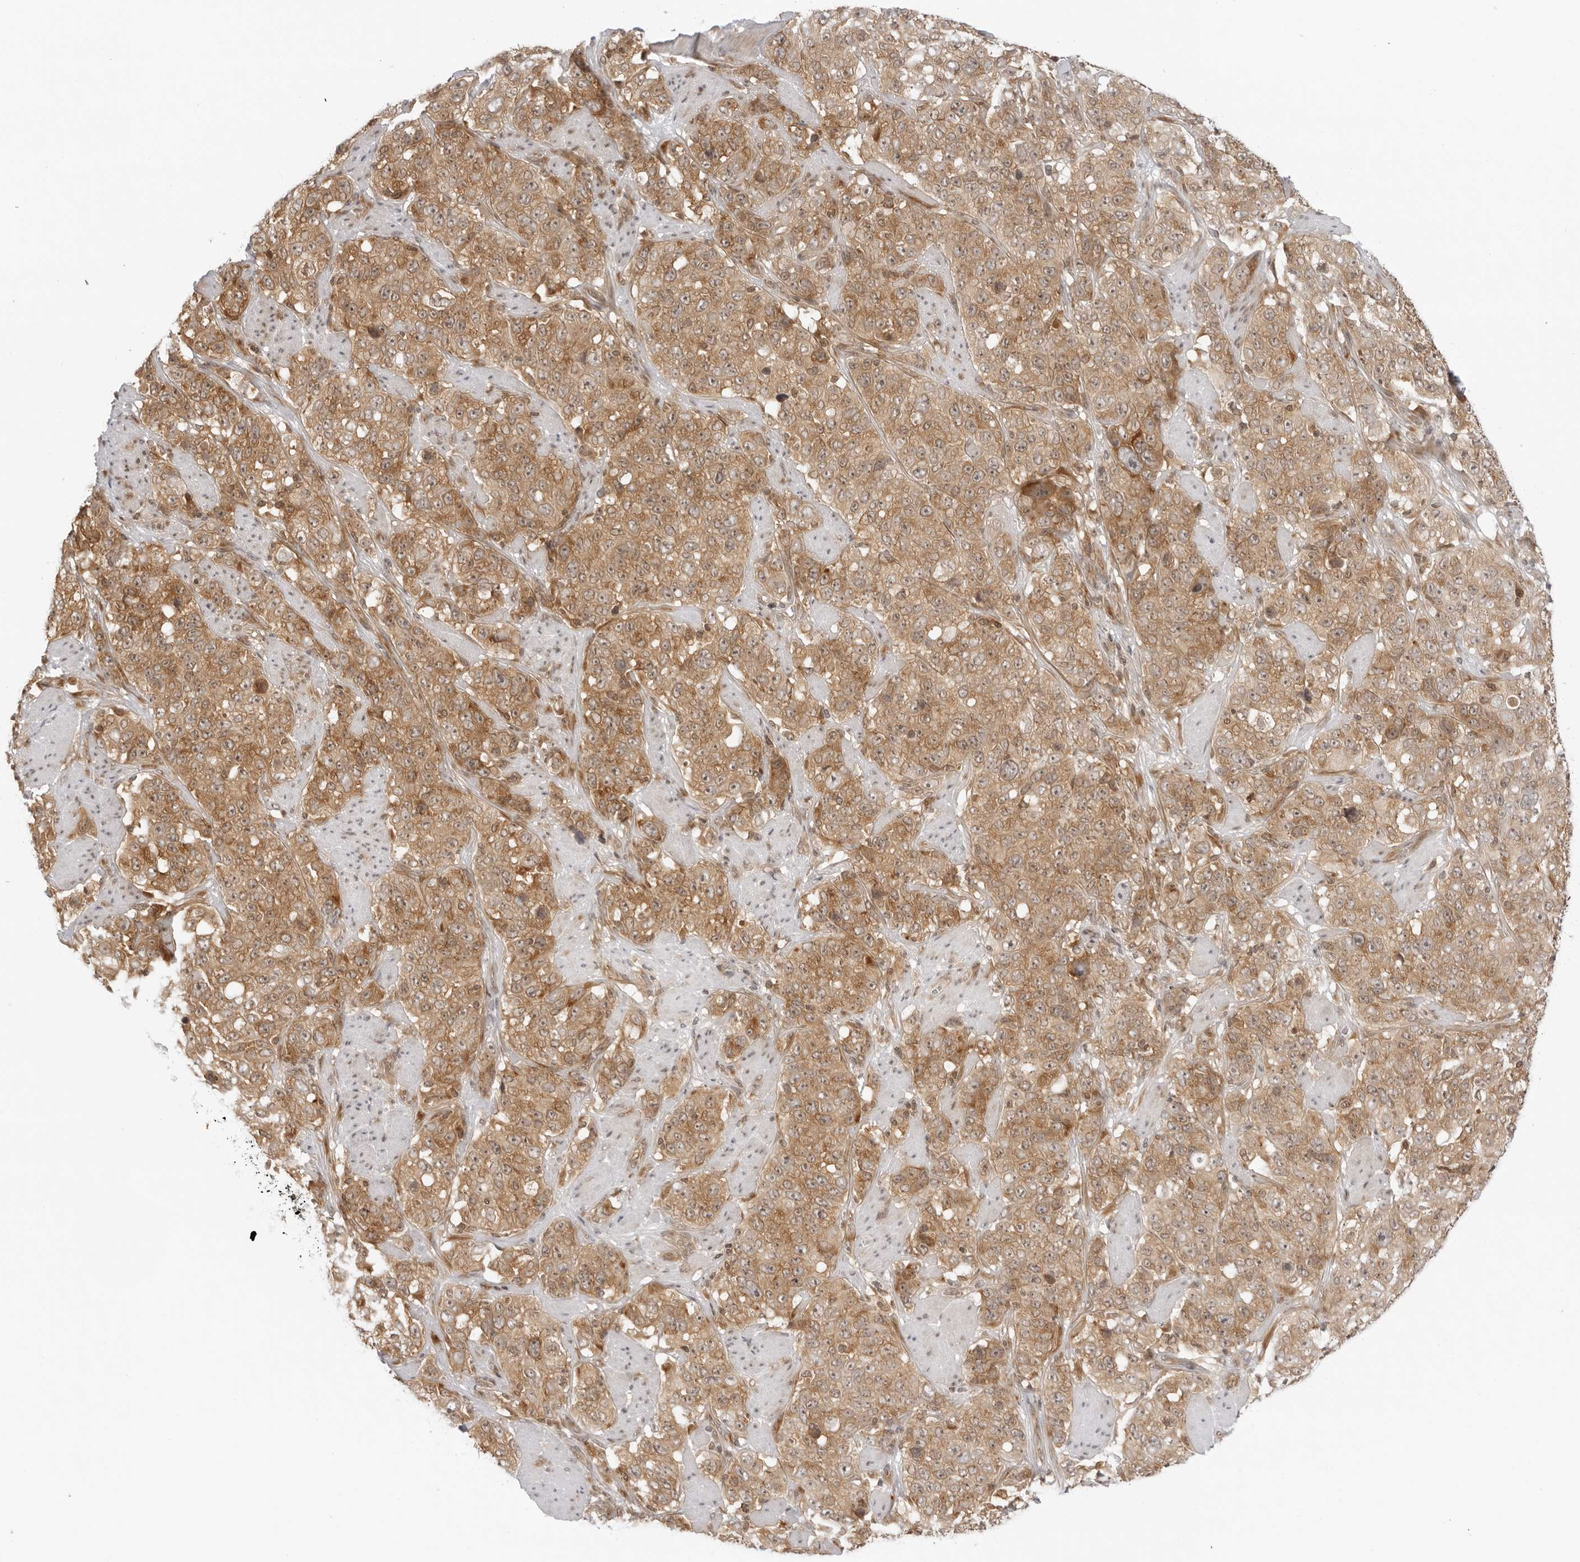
{"staining": {"intensity": "moderate", "quantity": ">75%", "location": "cytoplasmic/membranous"}, "tissue": "stomach cancer", "cell_type": "Tumor cells", "image_type": "cancer", "snomed": [{"axis": "morphology", "description": "Adenocarcinoma, NOS"}, {"axis": "topography", "description": "Stomach"}], "caption": "Adenocarcinoma (stomach) stained with DAB immunohistochemistry demonstrates medium levels of moderate cytoplasmic/membranous staining in about >75% of tumor cells.", "gene": "PRRC2C", "patient": {"sex": "male", "age": 48}}